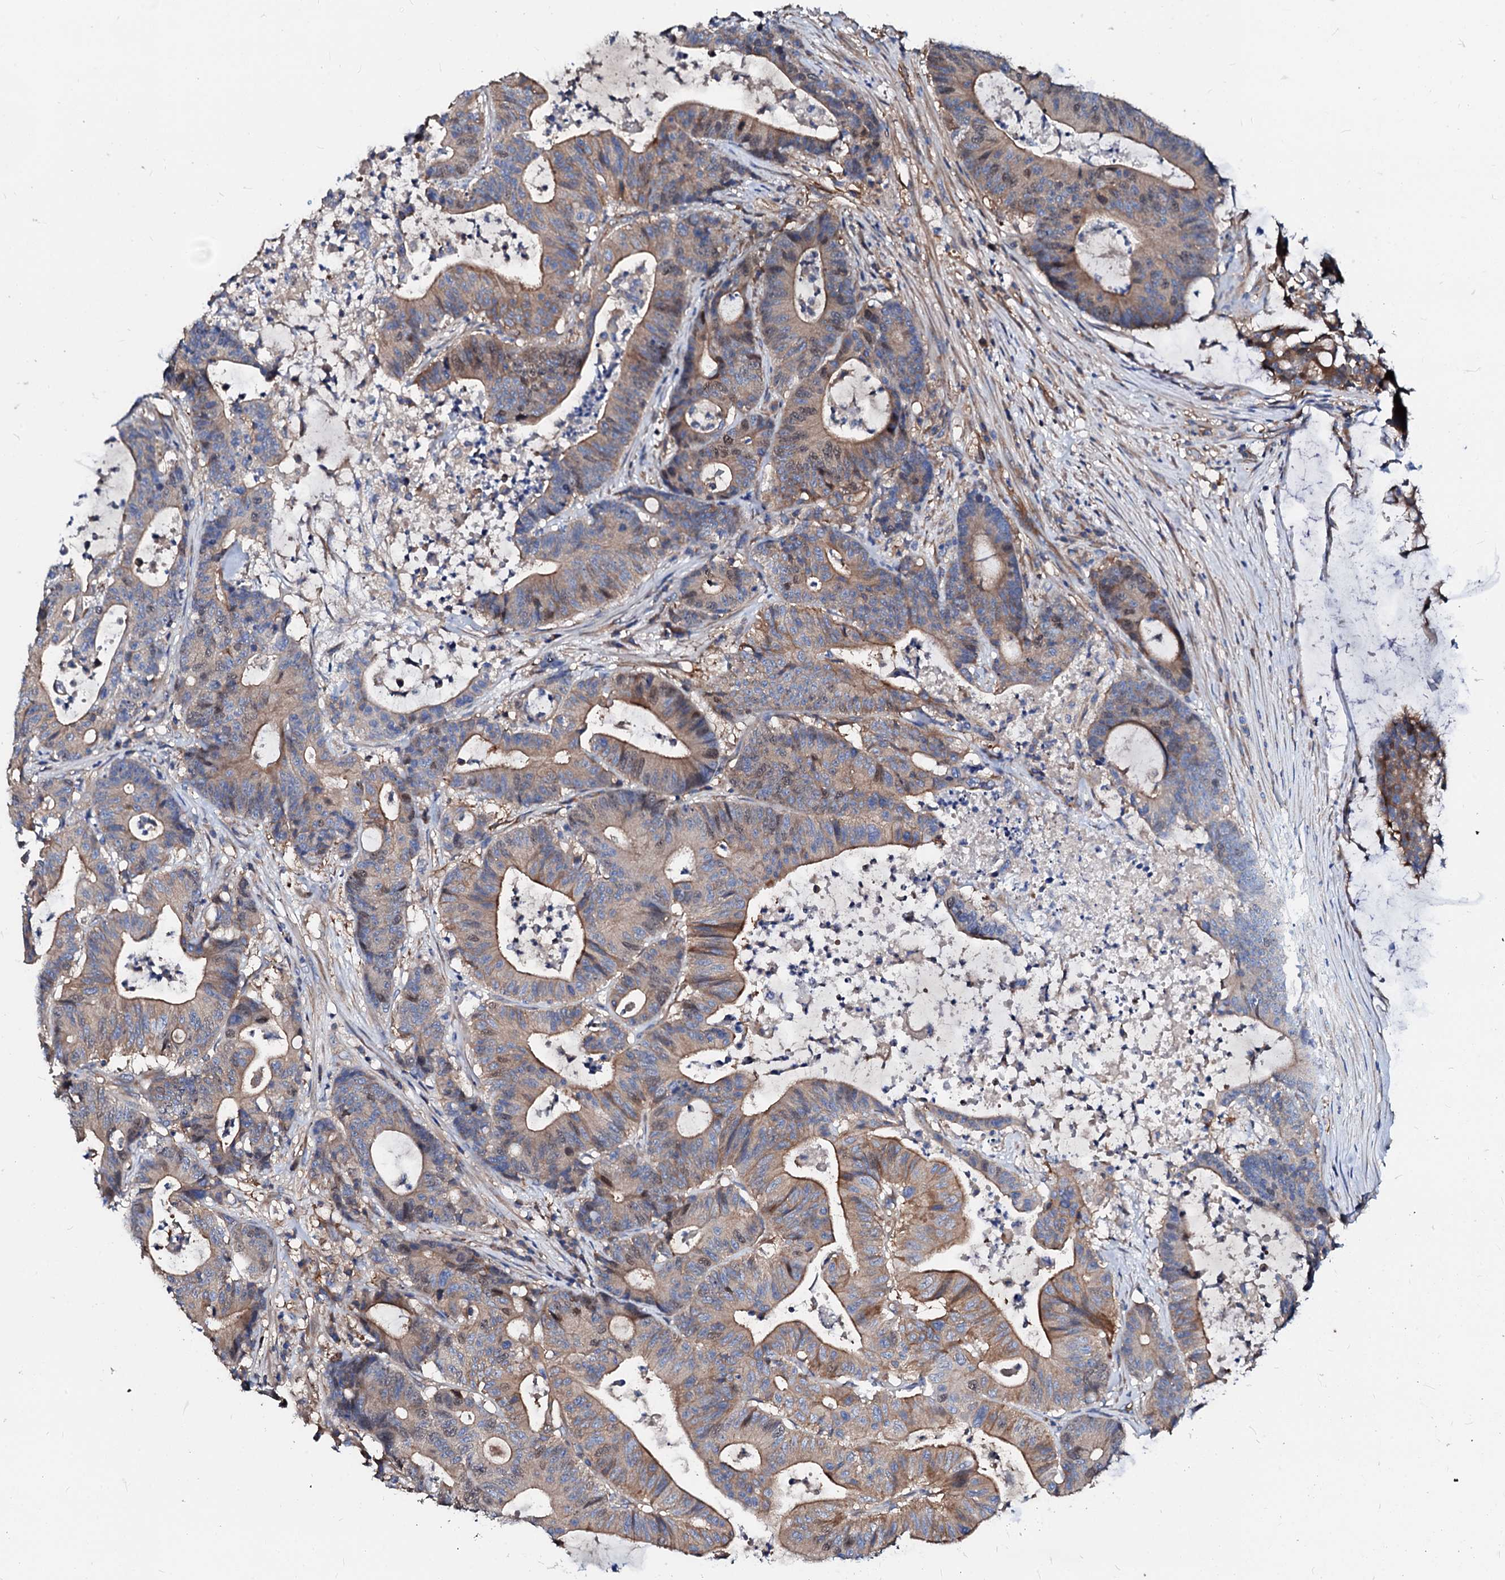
{"staining": {"intensity": "moderate", "quantity": "25%-75%", "location": "cytoplasmic/membranous"}, "tissue": "colorectal cancer", "cell_type": "Tumor cells", "image_type": "cancer", "snomed": [{"axis": "morphology", "description": "Adenocarcinoma, NOS"}, {"axis": "topography", "description": "Colon"}], "caption": "Colorectal adenocarcinoma stained with a brown dye reveals moderate cytoplasmic/membranous positive positivity in about 25%-75% of tumor cells.", "gene": "CSKMT", "patient": {"sex": "female", "age": 84}}